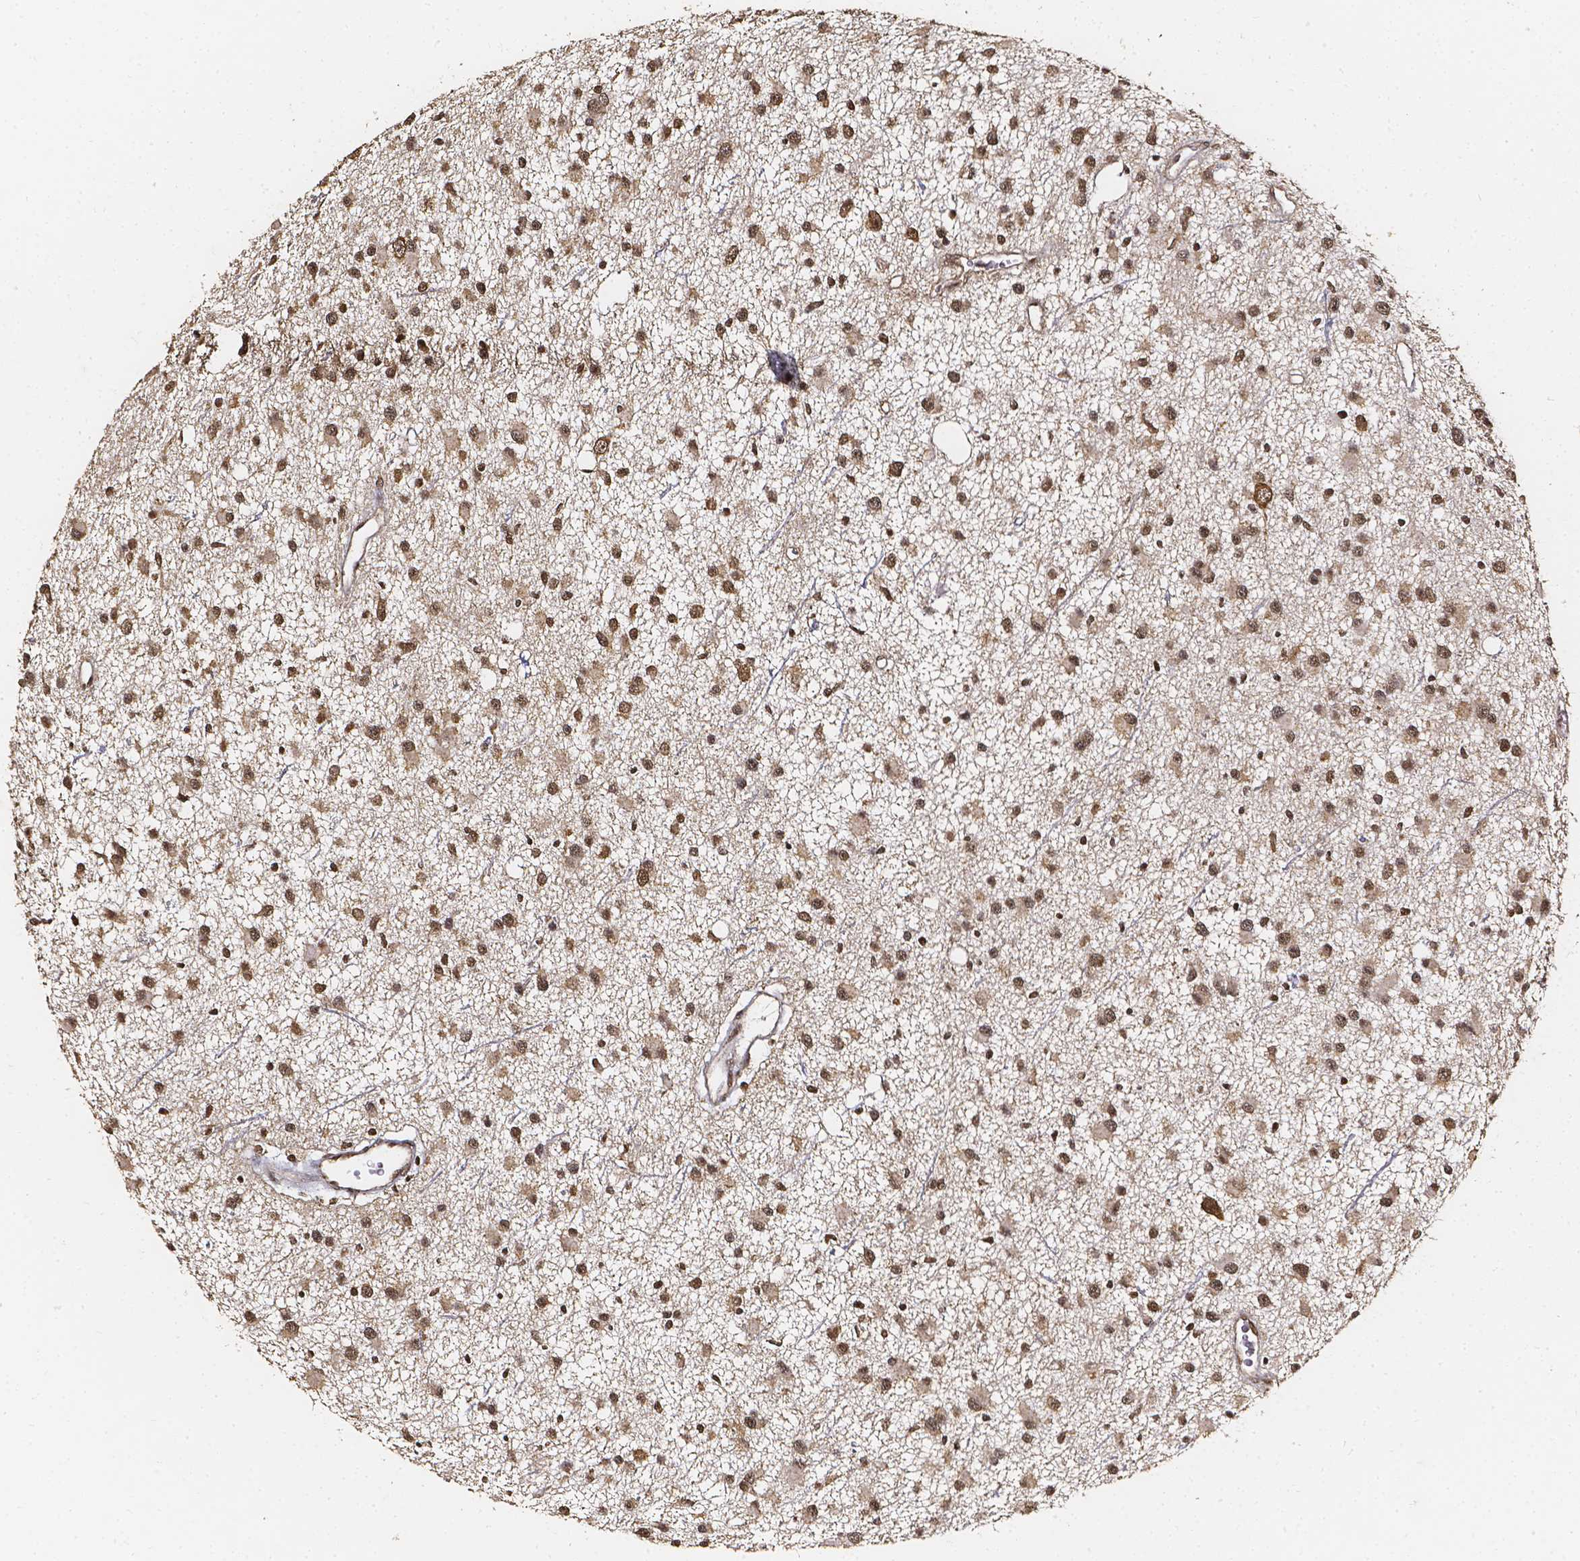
{"staining": {"intensity": "moderate", "quantity": ">75%", "location": "cytoplasmic/membranous,nuclear"}, "tissue": "glioma", "cell_type": "Tumor cells", "image_type": "cancer", "snomed": [{"axis": "morphology", "description": "Glioma, malignant, Low grade"}, {"axis": "topography", "description": "Brain"}], "caption": "Malignant glioma (low-grade) stained with DAB IHC displays medium levels of moderate cytoplasmic/membranous and nuclear positivity in approximately >75% of tumor cells. (Brightfield microscopy of DAB IHC at high magnification).", "gene": "SMN1", "patient": {"sex": "male", "age": 43}}